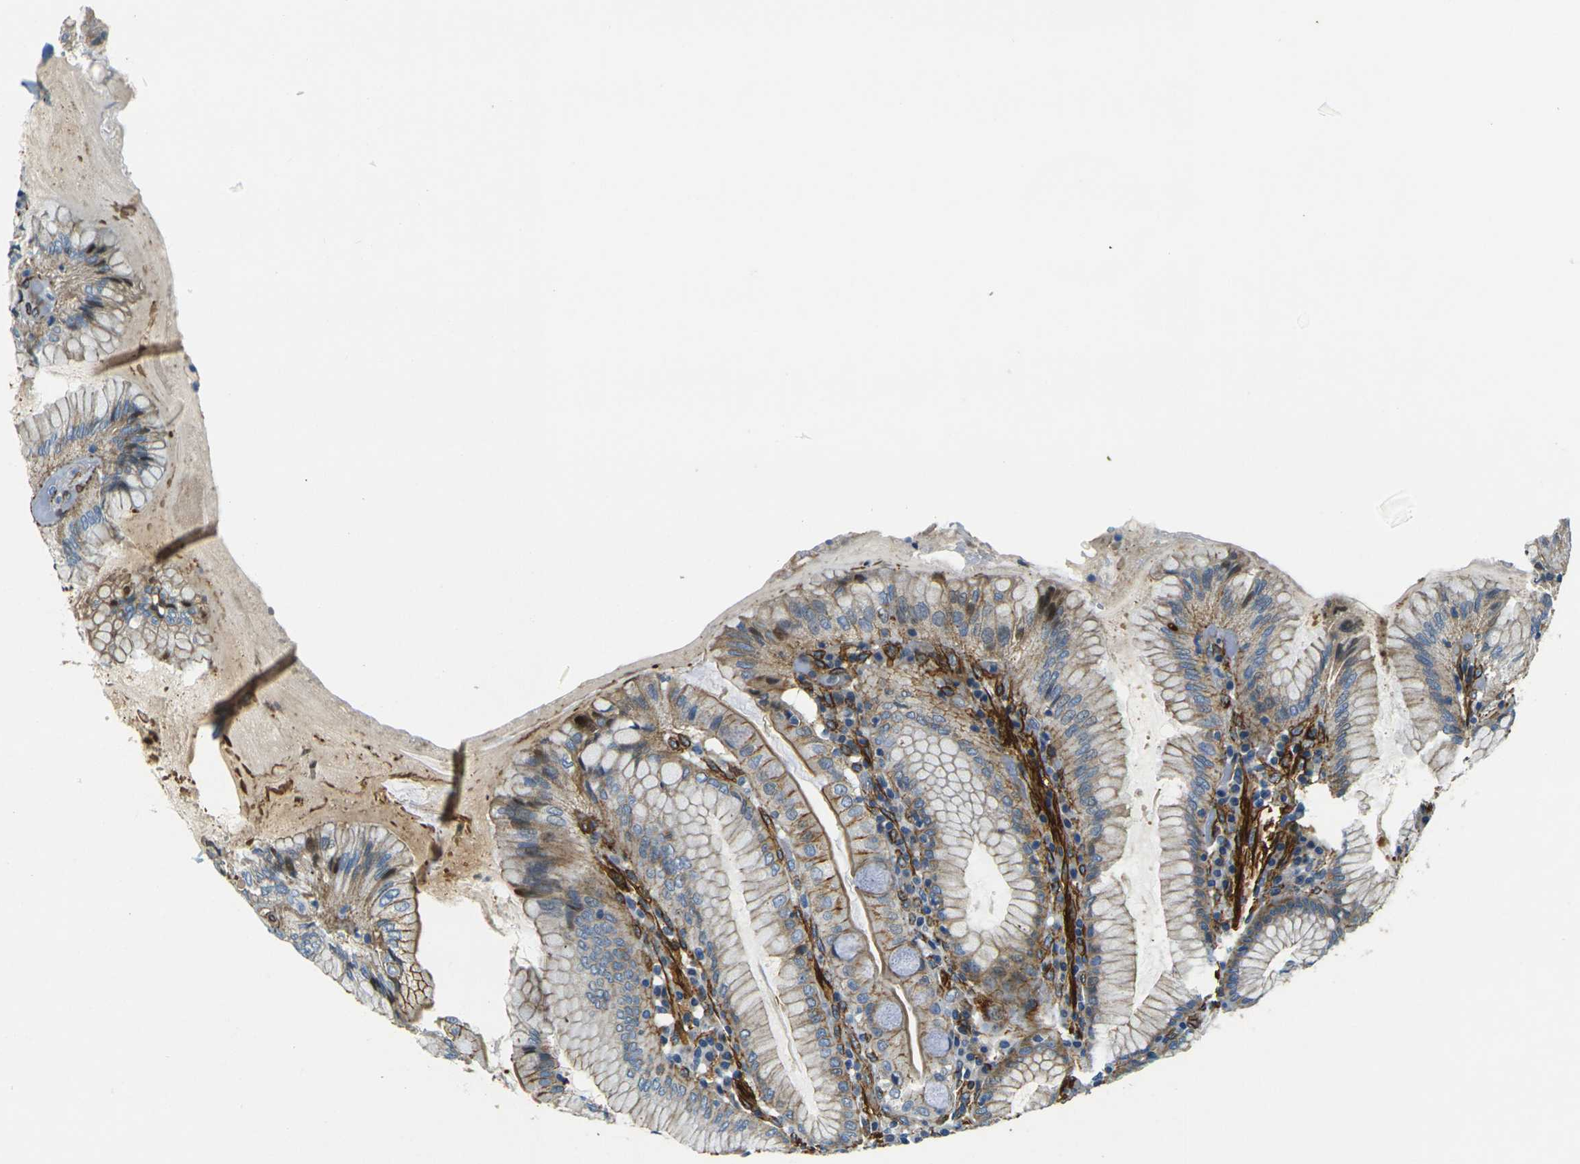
{"staining": {"intensity": "moderate", "quantity": "25%-75%", "location": "cytoplasmic/membranous"}, "tissue": "stomach", "cell_type": "Glandular cells", "image_type": "normal", "snomed": [{"axis": "morphology", "description": "Normal tissue, NOS"}, {"axis": "topography", "description": "Stomach, lower"}], "caption": "A brown stain highlights moderate cytoplasmic/membranous staining of a protein in glandular cells of benign stomach. The staining is performed using DAB brown chromogen to label protein expression. The nuclei are counter-stained blue using hematoxylin.", "gene": "EPHA7", "patient": {"sex": "female", "age": 76}}